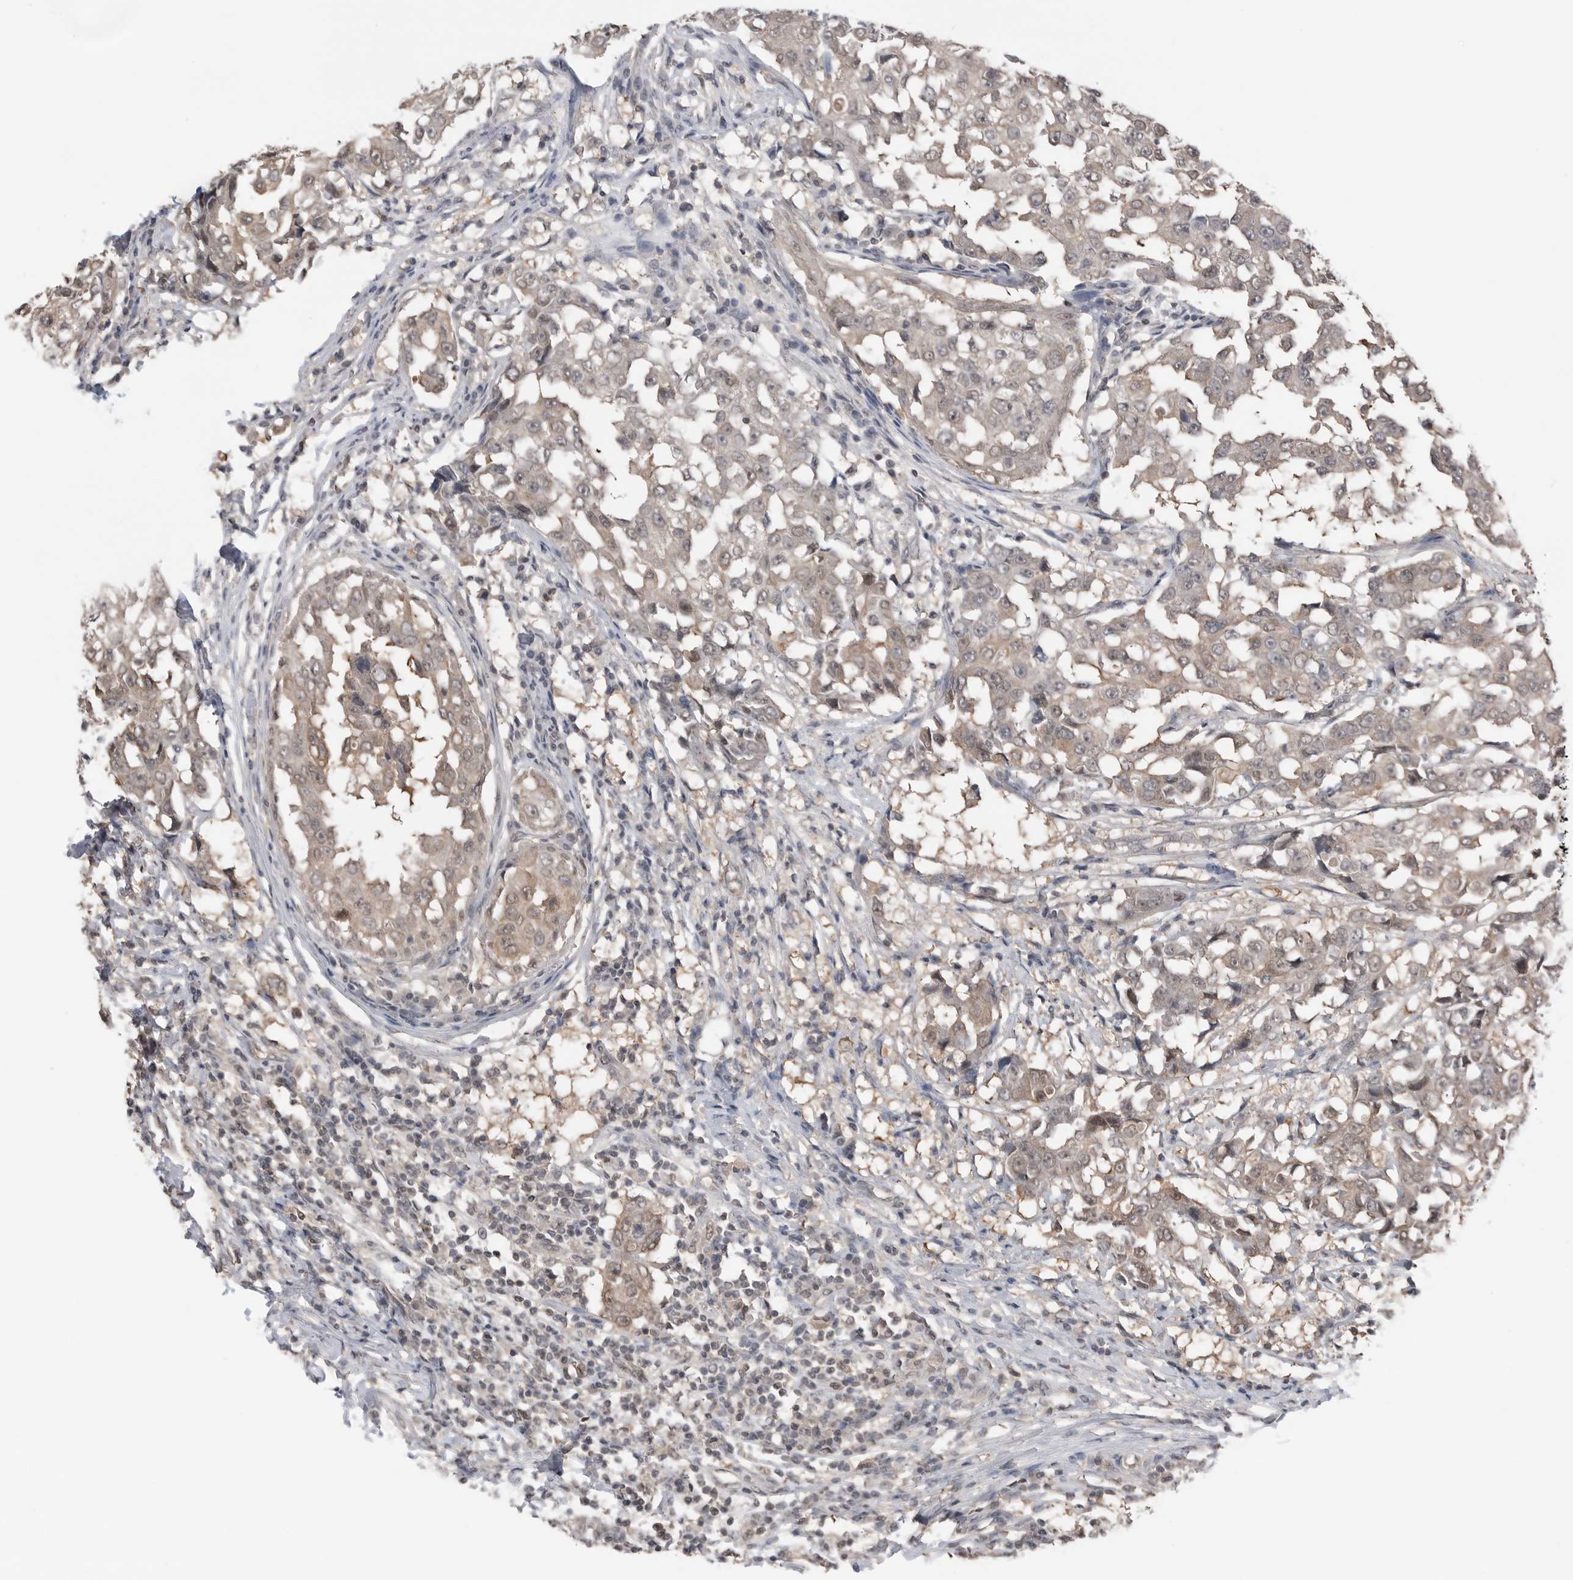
{"staining": {"intensity": "weak", "quantity": "25%-75%", "location": "cytoplasmic/membranous,nuclear"}, "tissue": "breast cancer", "cell_type": "Tumor cells", "image_type": "cancer", "snomed": [{"axis": "morphology", "description": "Duct carcinoma"}, {"axis": "topography", "description": "Breast"}], "caption": "An image showing weak cytoplasmic/membranous and nuclear staining in about 25%-75% of tumor cells in breast cancer (infiltrating ductal carcinoma), as visualized by brown immunohistochemical staining.", "gene": "PEAK1", "patient": {"sex": "female", "age": 27}}